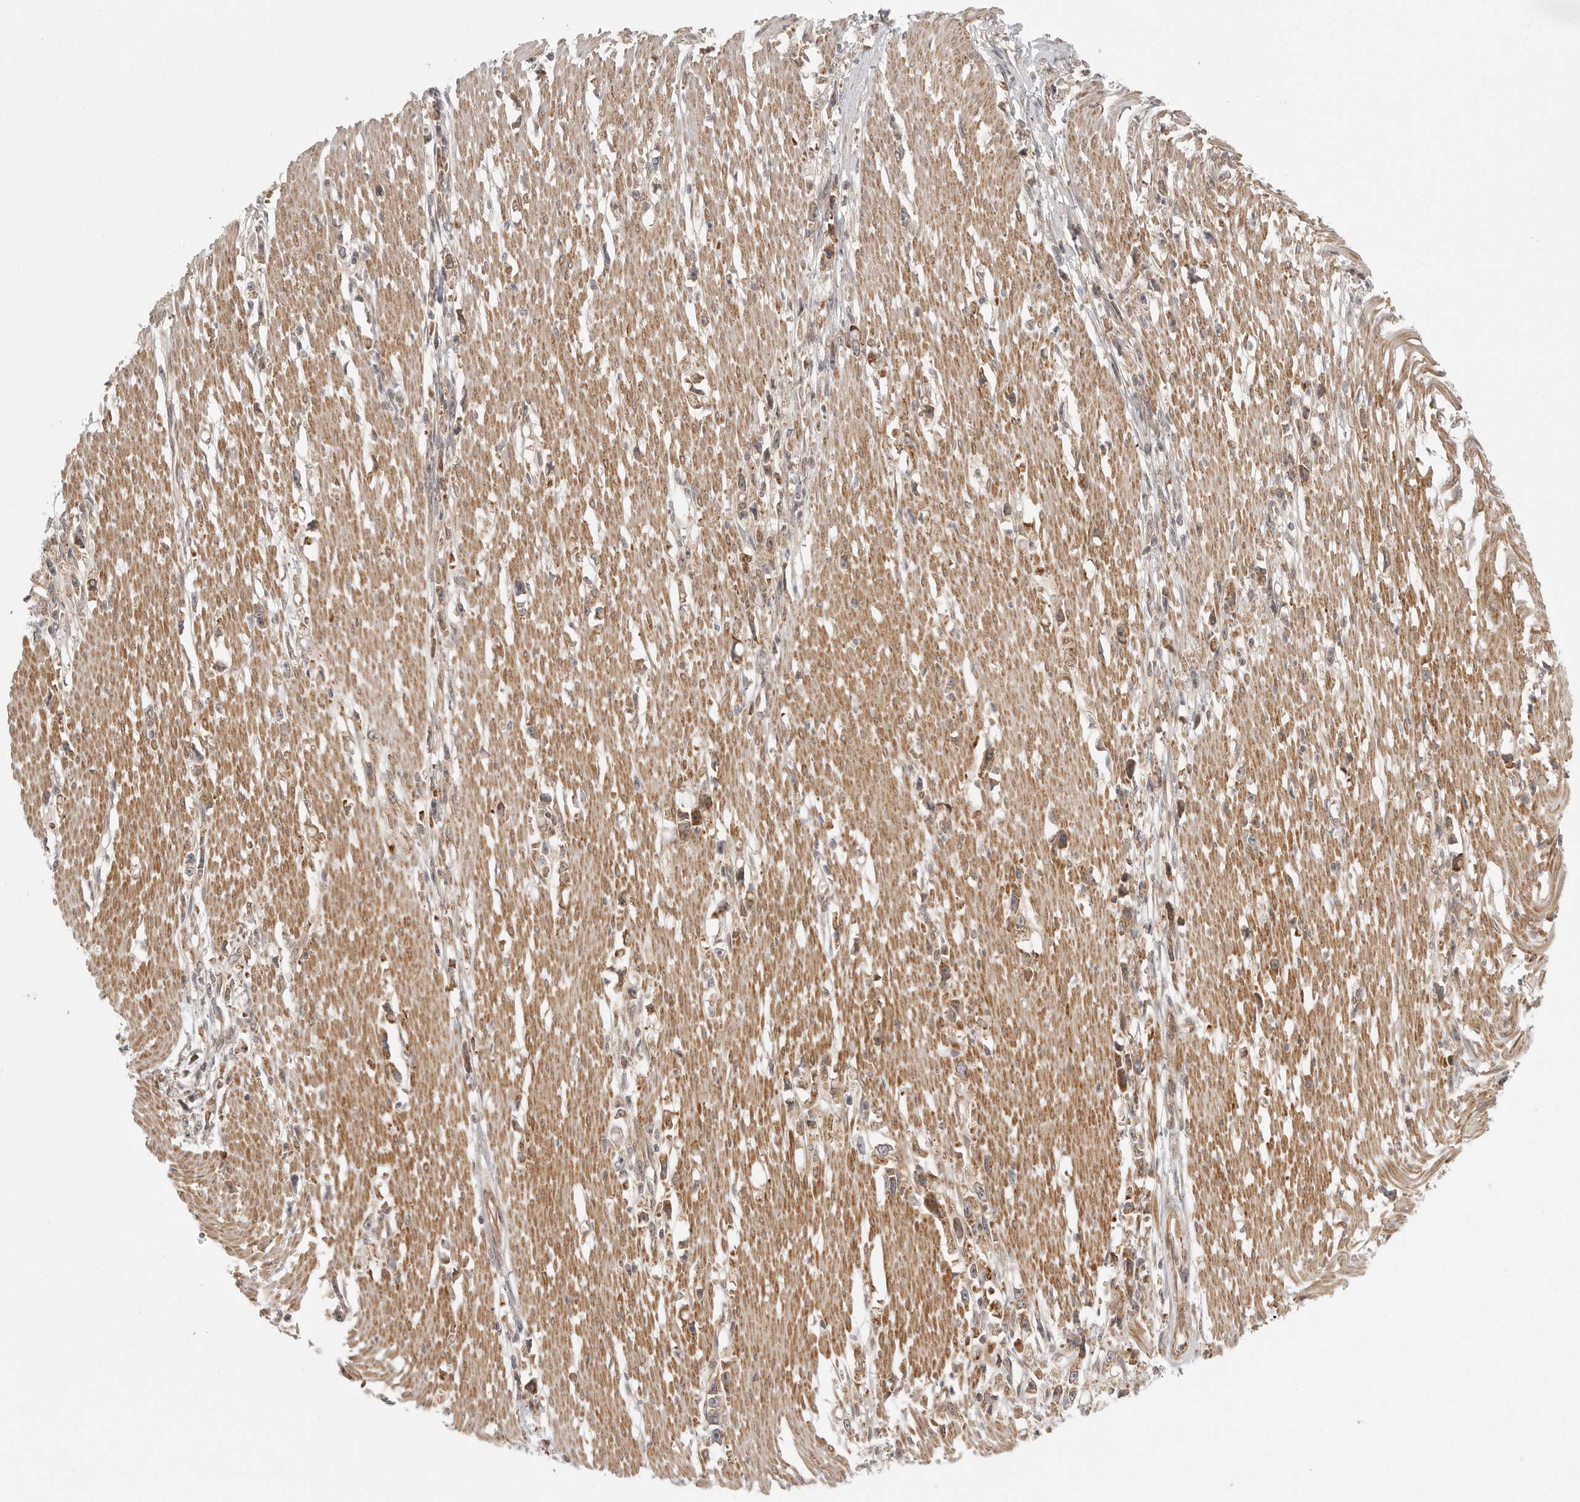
{"staining": {"intensity": "moderate", "quantity": ">75%", "location": "cytoplasmic/membranous"}, "tissue": "stomach cancer", "cell_type": "Tumor cells", "image_type": "cancer", "snomed": [{"axis": "morphology", "description": "Adenocarcinoma, NOS"}, {"axis": "topography", "description": "Stomach"}], "caption": "High-magnification brightfield microscopy of adenocarcinoma (stomach) stained with DAB (3,3'-diaminobenzidine) (brown) and counterstained with hematoxylin (blue). tumor cells exhibit moderate cytoplasmic/membranous staining is appreciated in approximately>75% of cells.", "gene": "CERS2", "patient": {"sex": "female", "age": 59}}